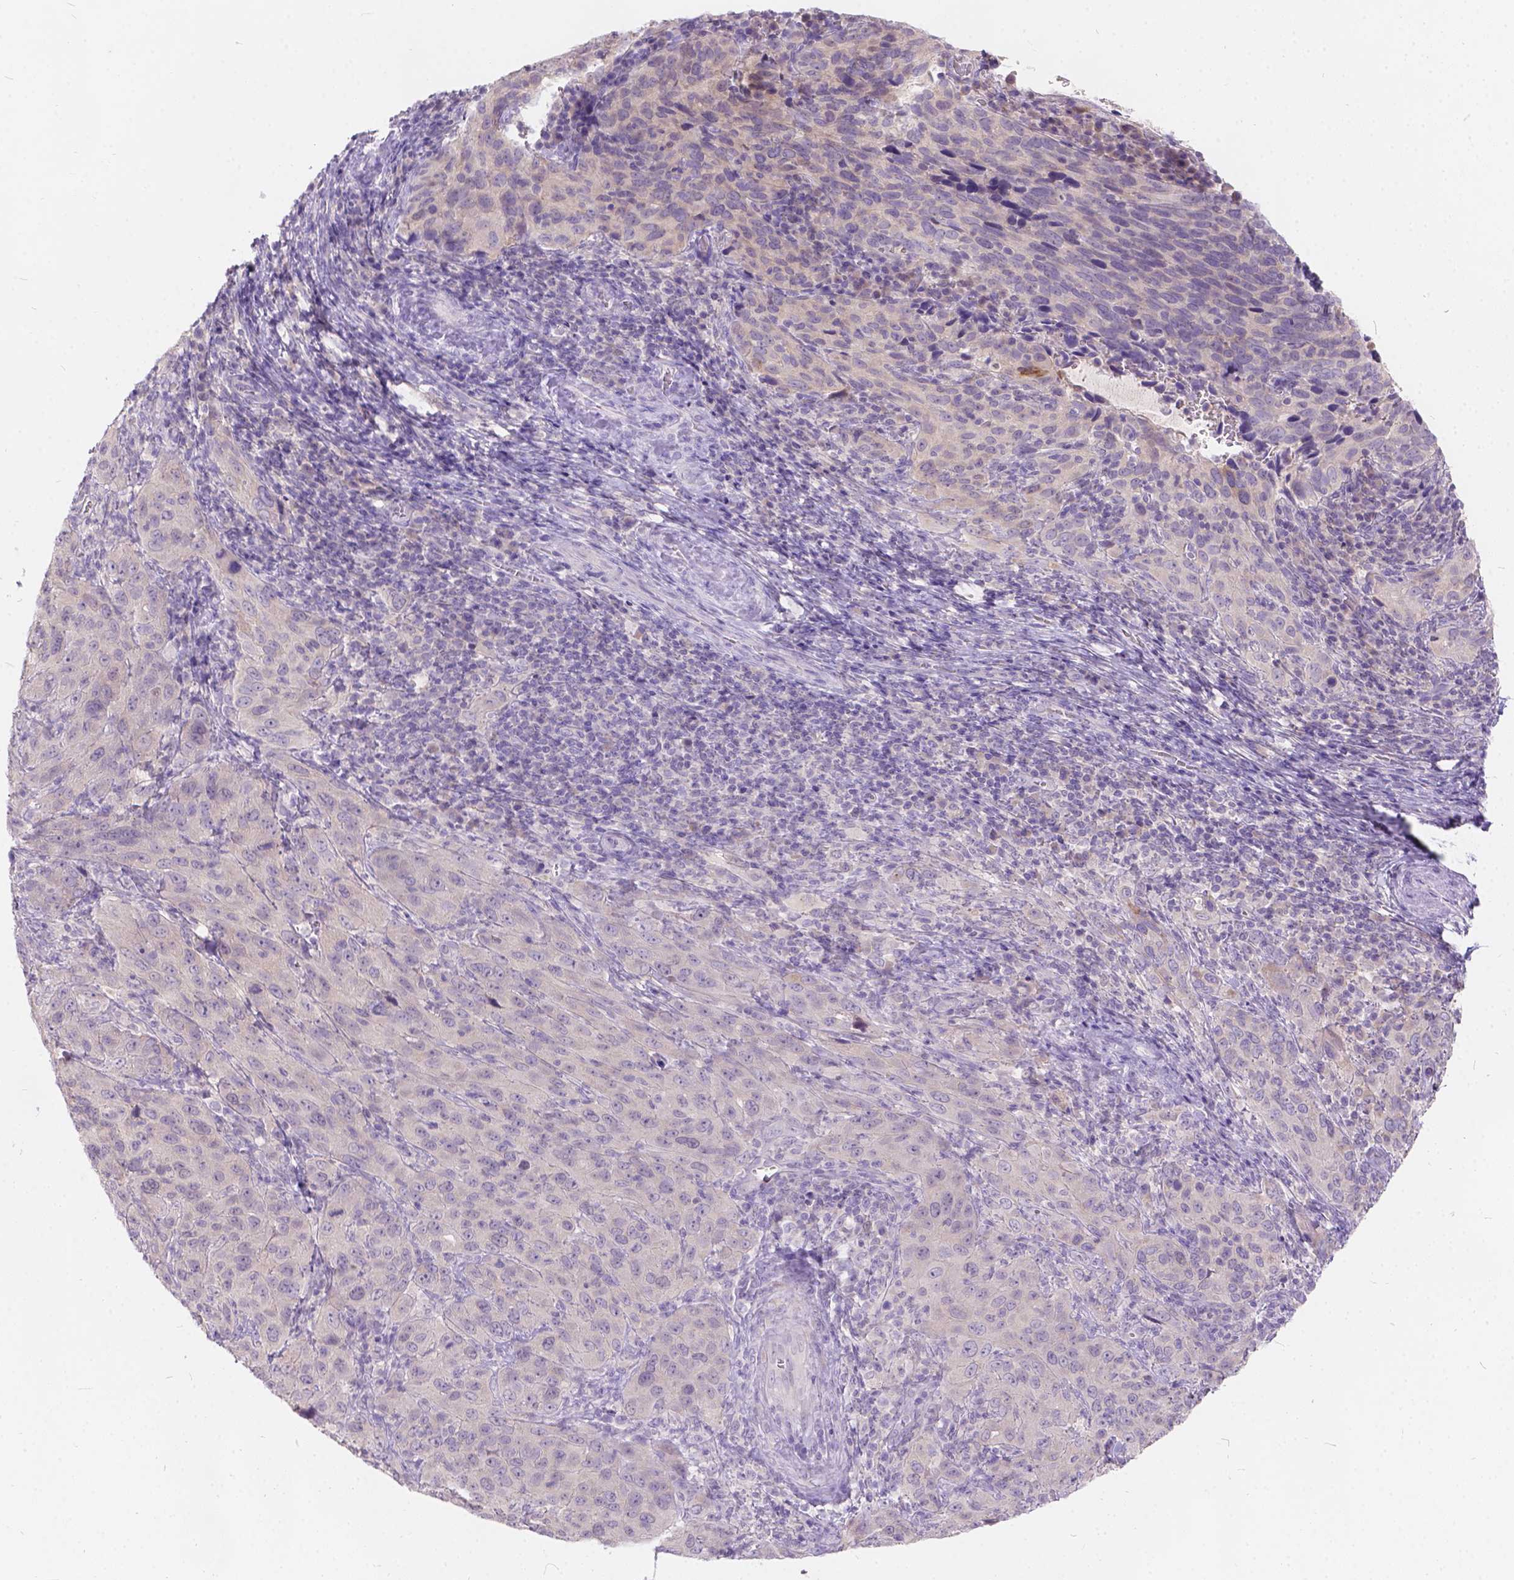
{"staining": {"intensity": "negative", "quantity": "none", "location": "none"}, "tissue": "cervical cancer", "cell_type": "Tumor cells", "image_type": "cancer", "snomed": [{"axis": "morphology", "description": "Normal tissue, NOS"}, {"axis": "morphology", "description": "Squamous cell carcinoma, NOS"}, {"axis": "topography", "description": "Cervix"}], "caption": "A photomicrograph of cervical squamous cell carcinoma stained for a protein displays no brown staining in tumor cells.", "gene": "PEX11G", "patient": {"sex": "female", "age": 51}}